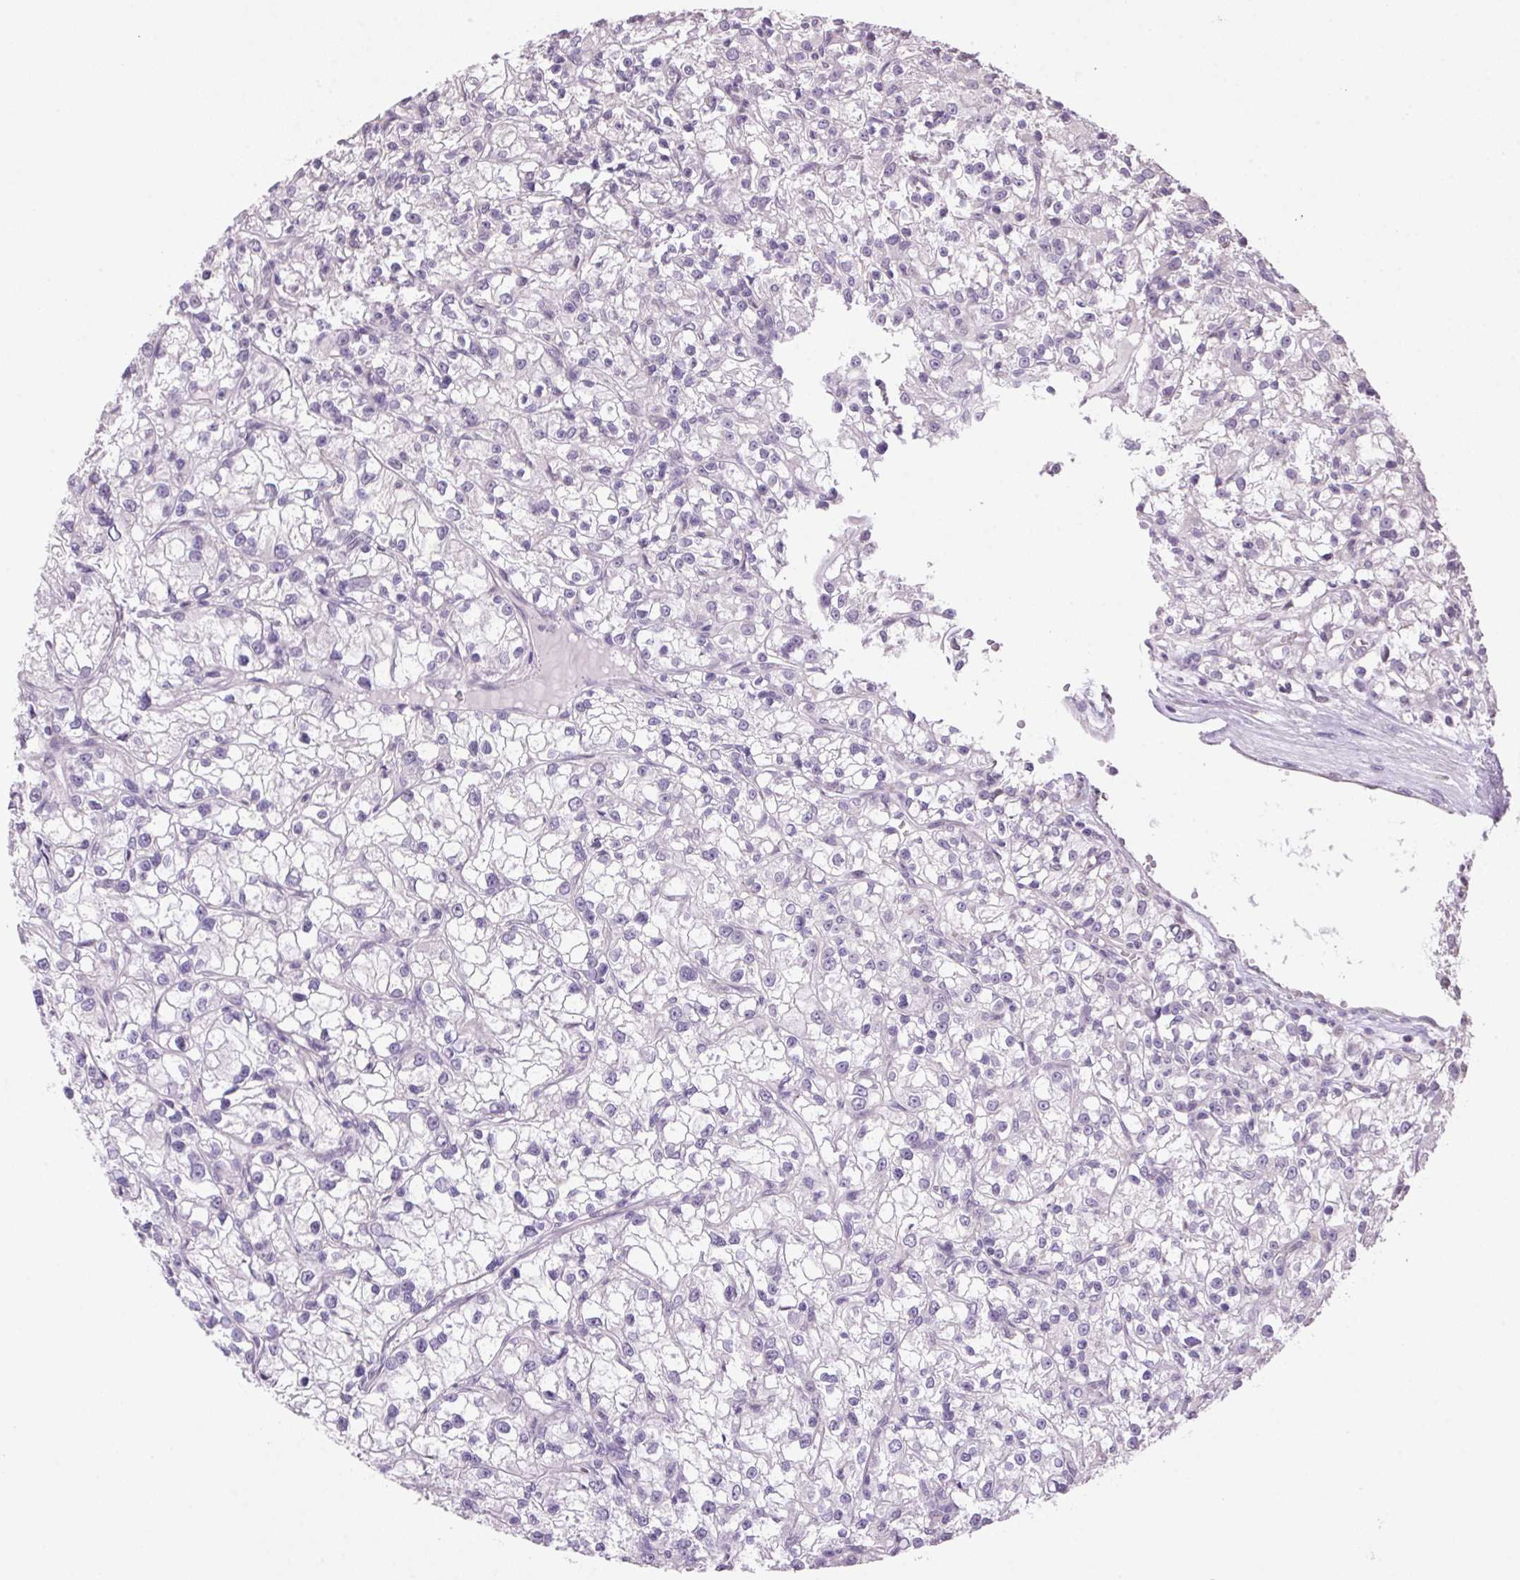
{"staining": {"intensity": "negative", "quantity": "none", "location": "none"}, "tissue": "renal cancer", "cell_type": "Tumor cells", "image_type": "cancer", "snomed": [{"axis": "morphology", "description": "Adenocarcinoma, NOS"}, {"axis": "topography", "description": "Kidney"}], "caption": "Immunohistochemistry (IHC) of human adenocarcinoma (renal) displays no positivity in tumor cells.", "gene": "VWA3B", "patient": {"sex": "female", "age": 59}}